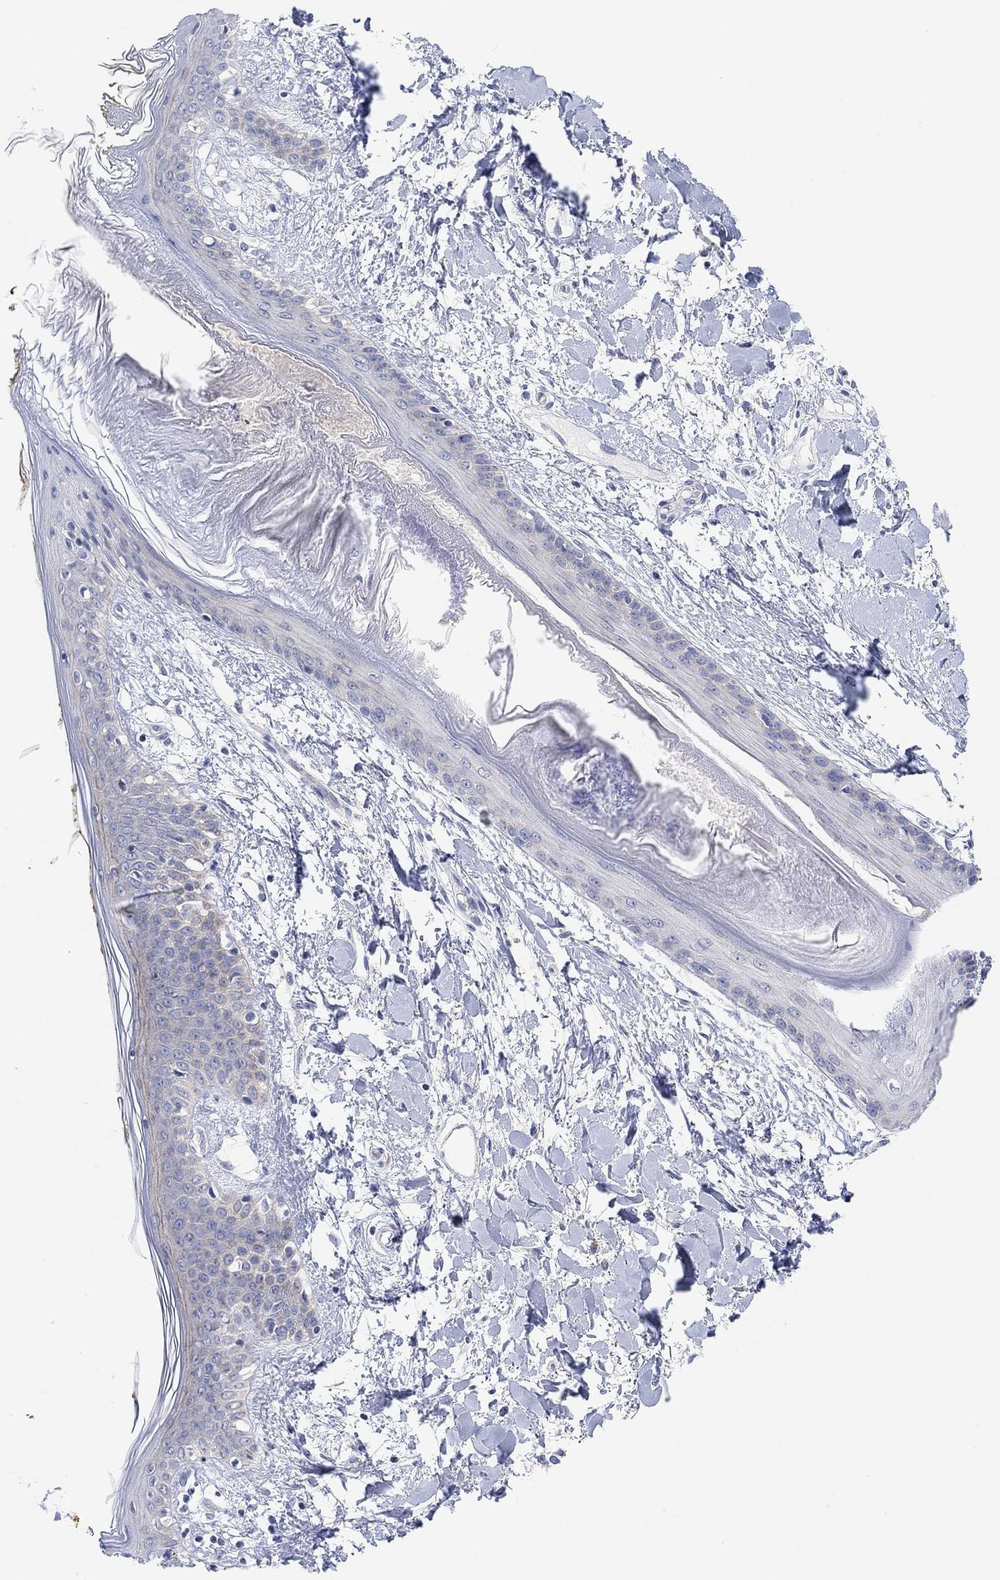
{"staining": {"intensity": "negative", "quantity": "none", "location": "none"}, "tissue": "skin", "cell_type": "Fibroblasts", "image_type": "normal", "snomed": [{"axis": "morphology", "description": "Normal tissue, NOS"}, {"axis": "topography", "description": "Skin"}], "caption": "Immunohistochemistry micrograph of benign skin: skin stained with DAB (3,3'-diaminobenzidine) displays no significant protein staining in fibroblasts. (DAB IHC, high magnification).", "gene": "RGS1", "patient": {"sex": "female", "age": 34}}